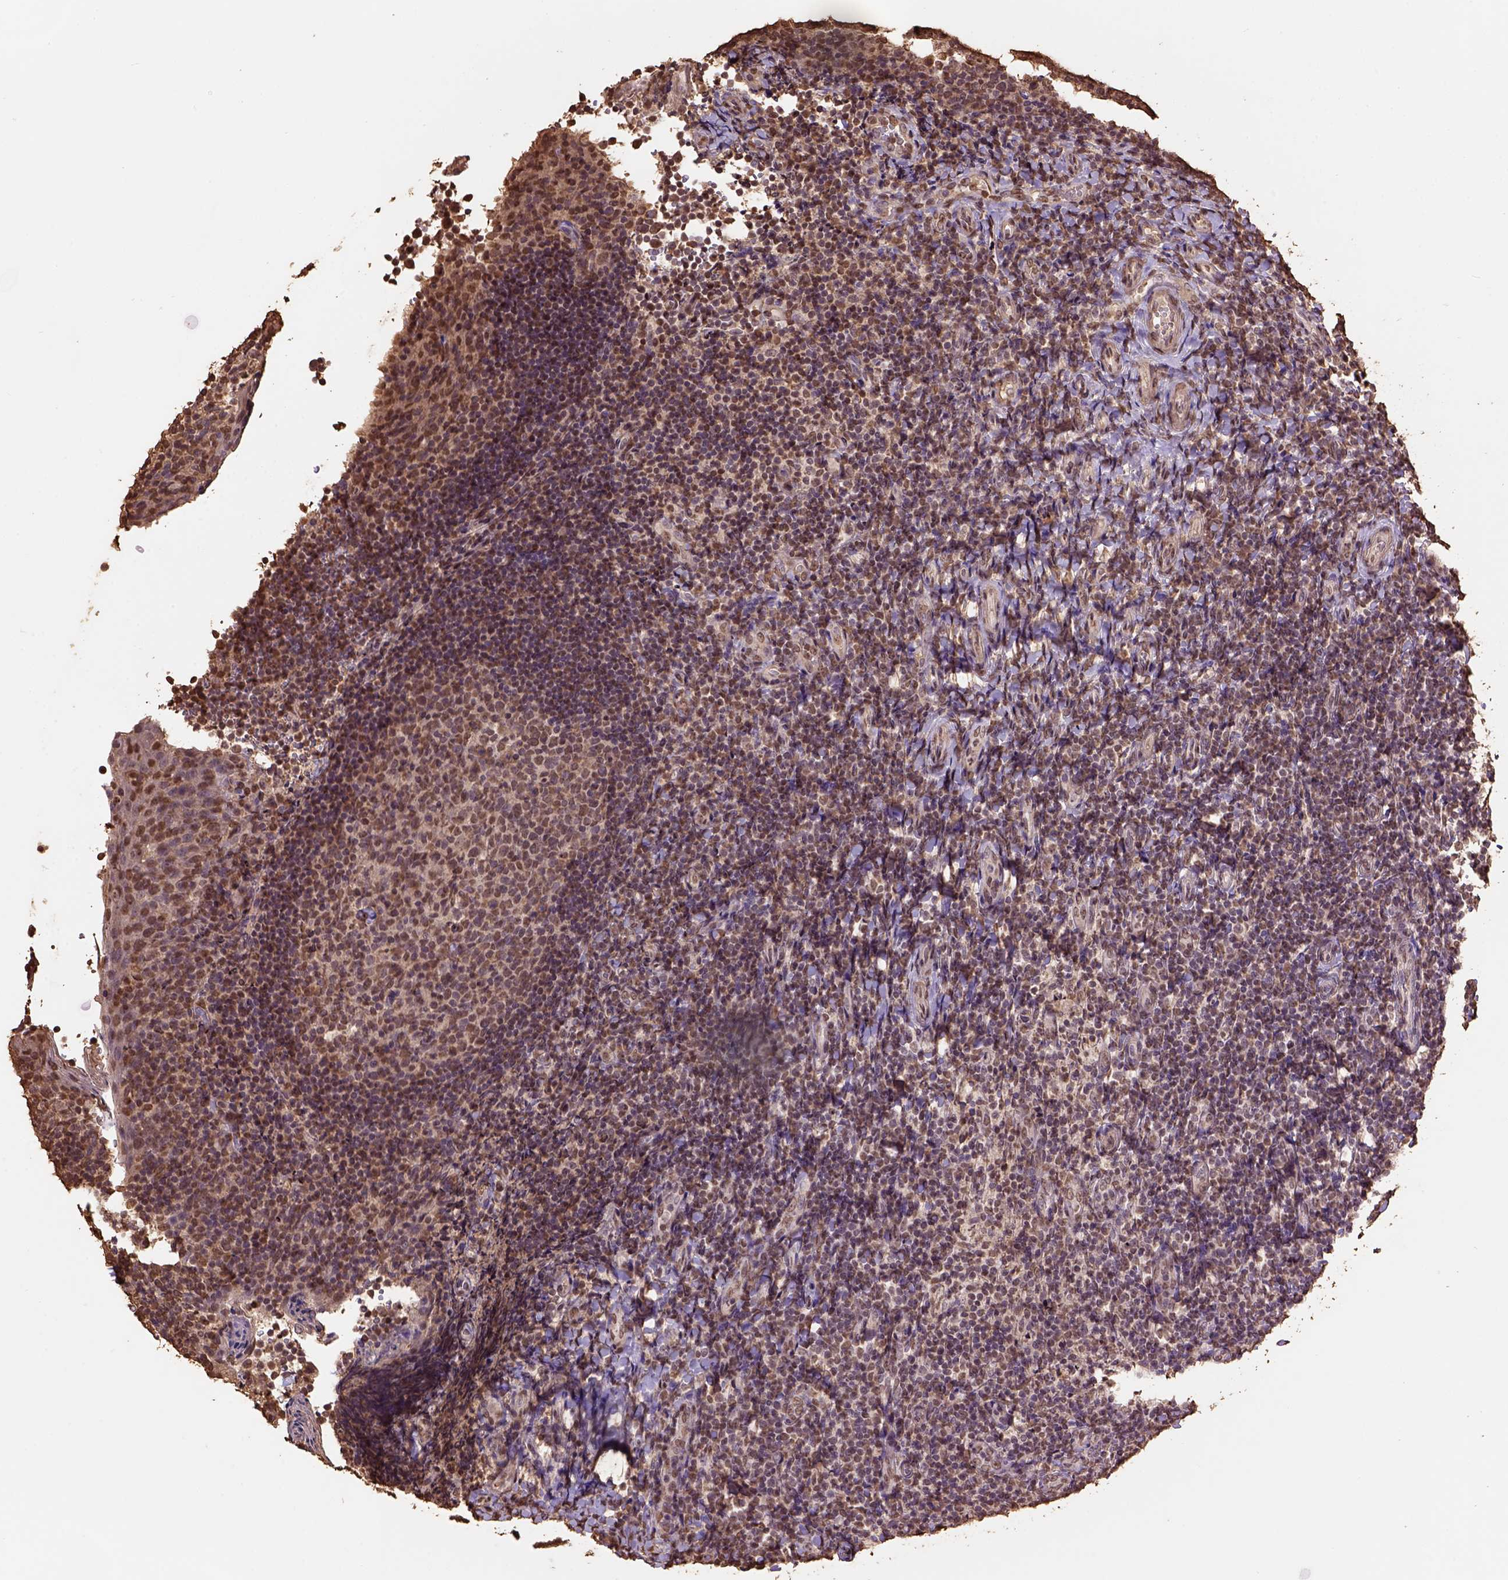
{"staining": {"intensity": "moderate", "quantity": ">75%", "location": "nuclear"}, "tissue": "tonsil", "cell_type": "Germinal center cells", "image_type": "normal", "snomed": [{"axis": "morphology", "description": "Normal tissue, NOS"}, {"axis": "topography", "description": "Tonsil"}], "caption": "Normal tonsil reveals moderate nuclear positivity in approximately >75% of germinal center cells (DAB IHC, brown staining for protein, blue staining for nuclei)..", "gene": "CSTF2T", "patient": {"sex": "female", "age": 10}}